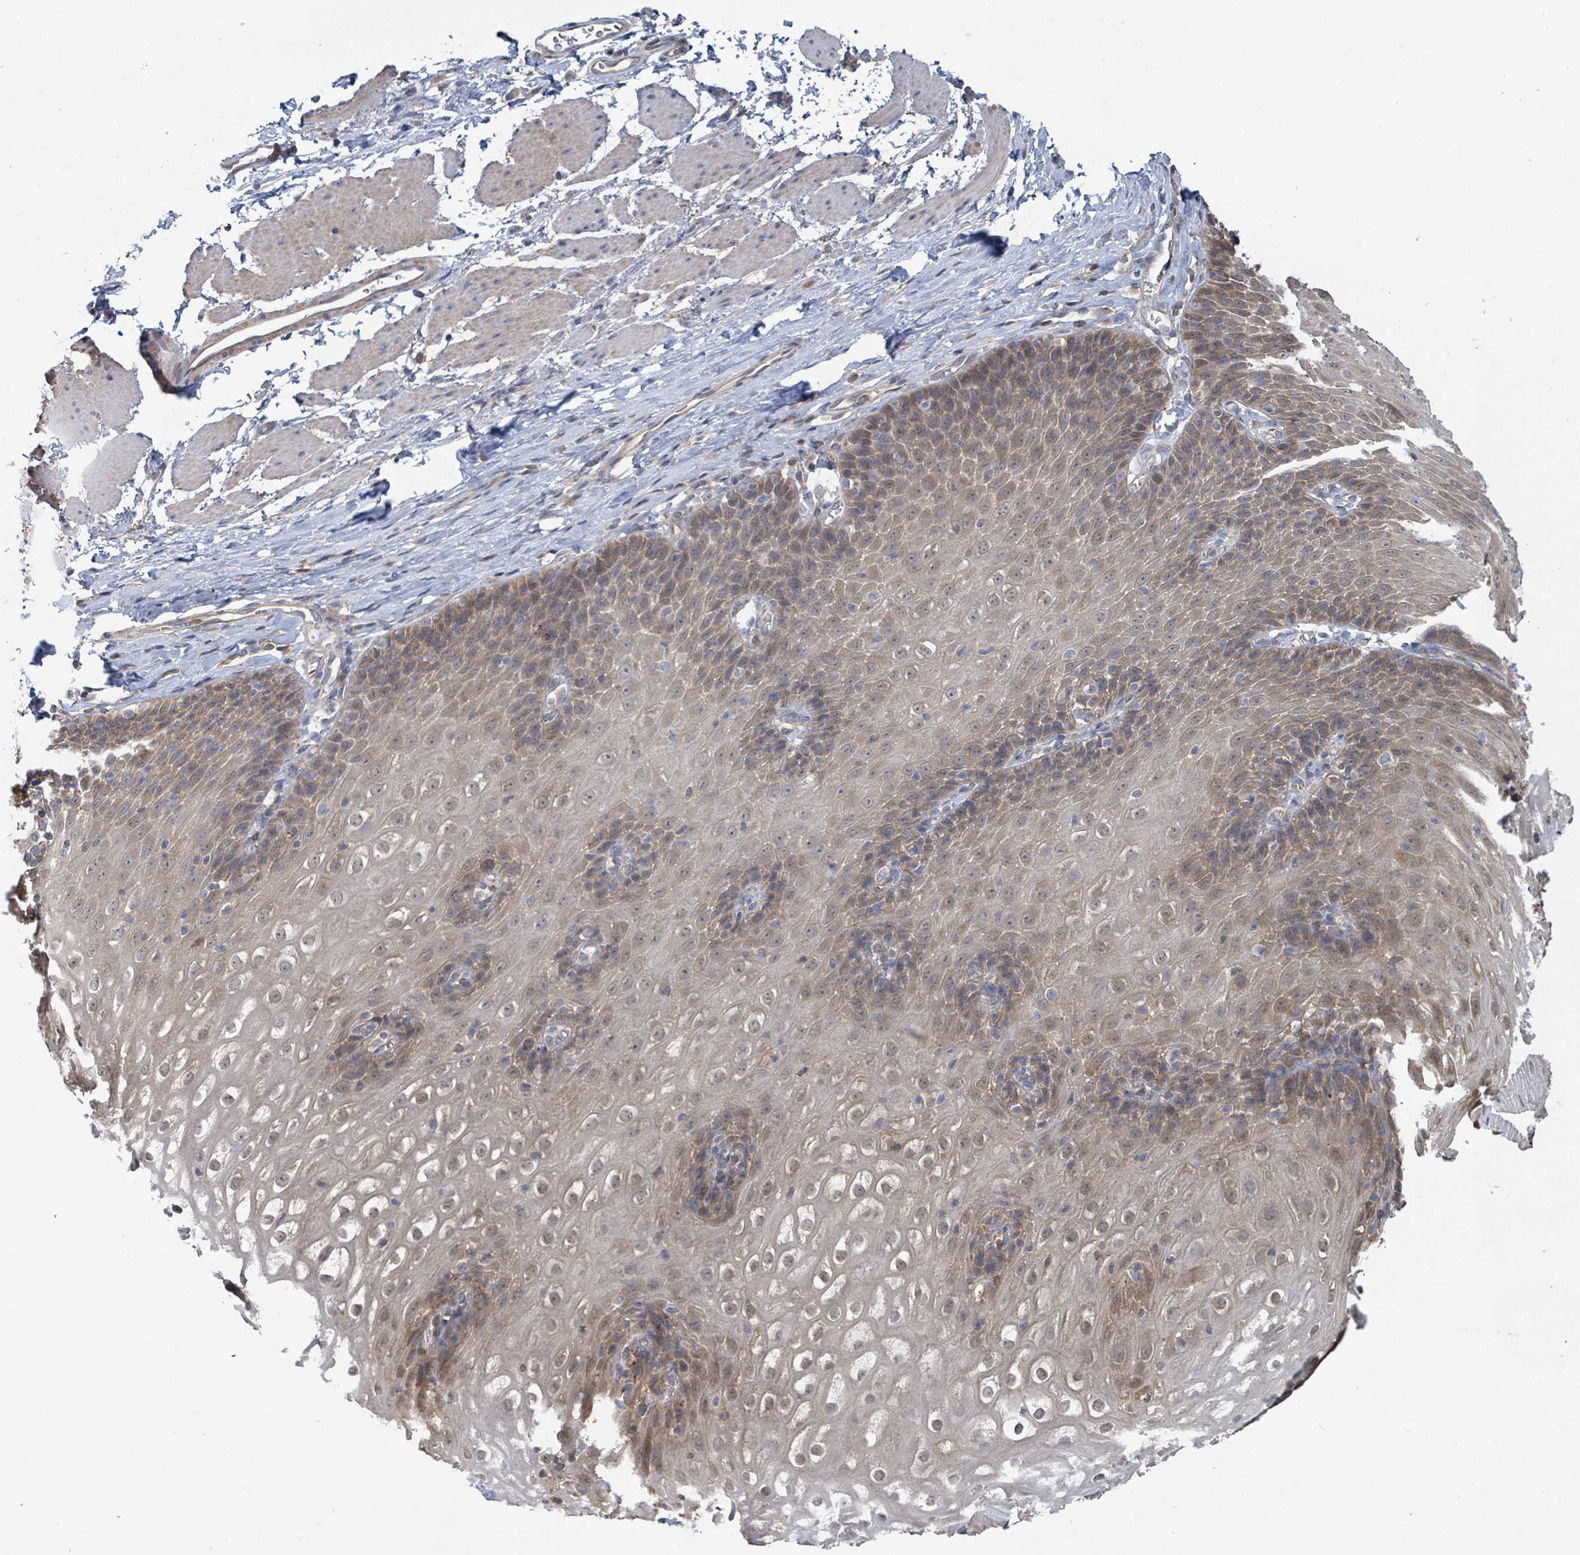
{"staining": {"intensity": "weak", "quantity": "25%-75%", "location": "cytoplasmic/membranous,nuclear"}, "tissue": "esophagus", "cell_type": "Squamous epithelial cells", "image_type": "normal", "snomed": [{"axis": "morphology", "description": "Normal tissue, NOS"}, {"axis": "topography", "description": "Esophagus"}], "caption": "DAB (3,3'-diaminobenzidine) immunohistochemical staining of unremarkable esophagus exhibits weak cytoplasmic/membranous,nuclear protein expression in approximately 25%-75% of squamous epithelial cells. (DAB = brown stain, brightfield microscopy at high magnification).", "gene": "PGAM1", "patient": {"sex": "female", "age": 61}}